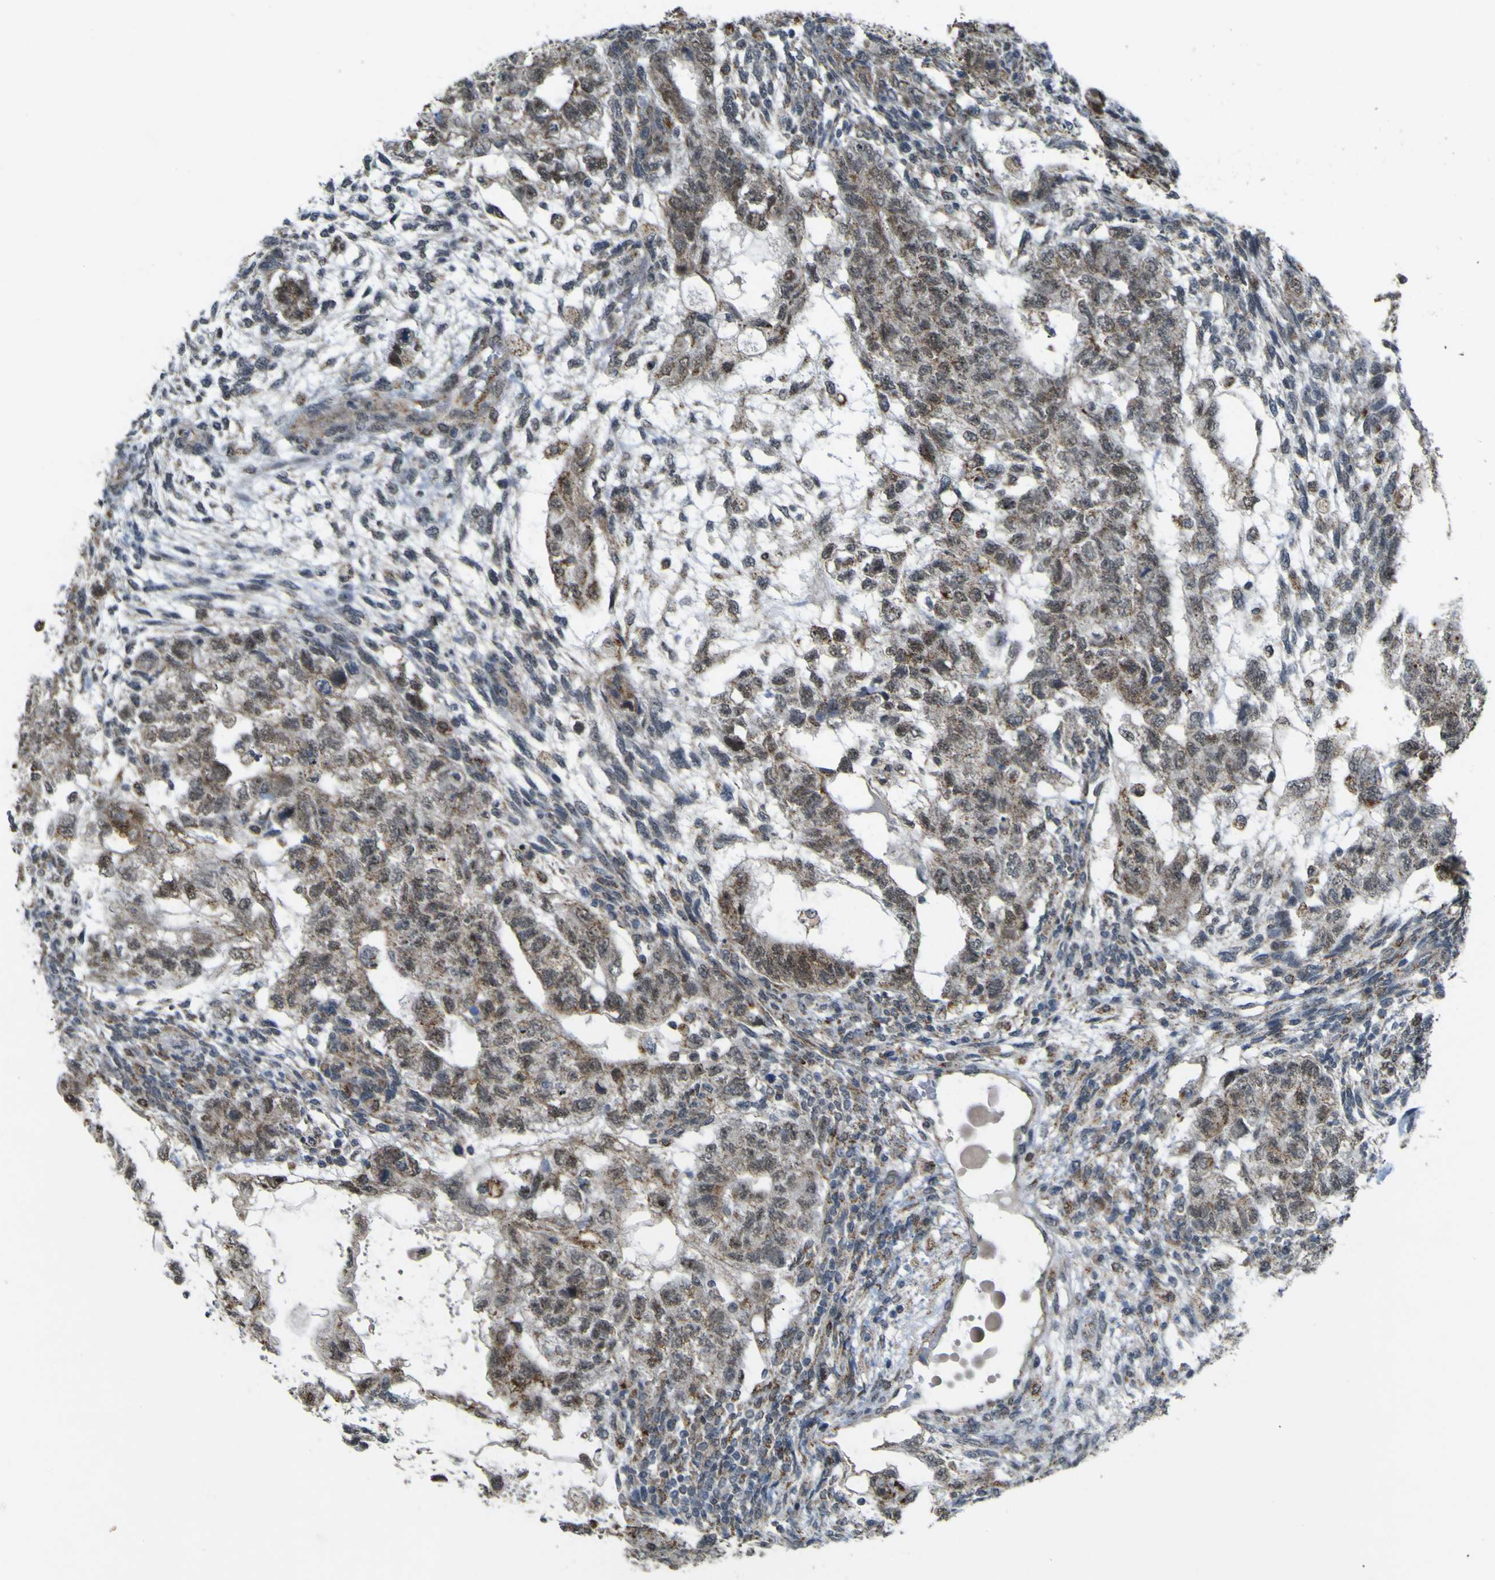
{"staining": {"intensity": "moderate", "quantity": ">75%", "location": "cytoplasmic/membranous,nuclear"}, "tissue": "testis cancer", "cell_type": "Tumor cells", "image_type": "cancer", "snomed": [{"axis": "morphology", "description": "Normal tissue, NOS"}, {"axis": "morphology", "description": "Carcinoma, Embryonal, NOS"}, {"axis": "topography", "description": "Testis"}], "caption": "A histopathology image of human testis embryonal carcinoma stained for a protein displays moderate cytoplasmic/membranous and nuclear brown staining in tumor cells. The protein of interest is shown in brown color, while the nuclei are stained blue.", "gene": "ACBD5", "patient": {"sex": "male", "age": 36}}